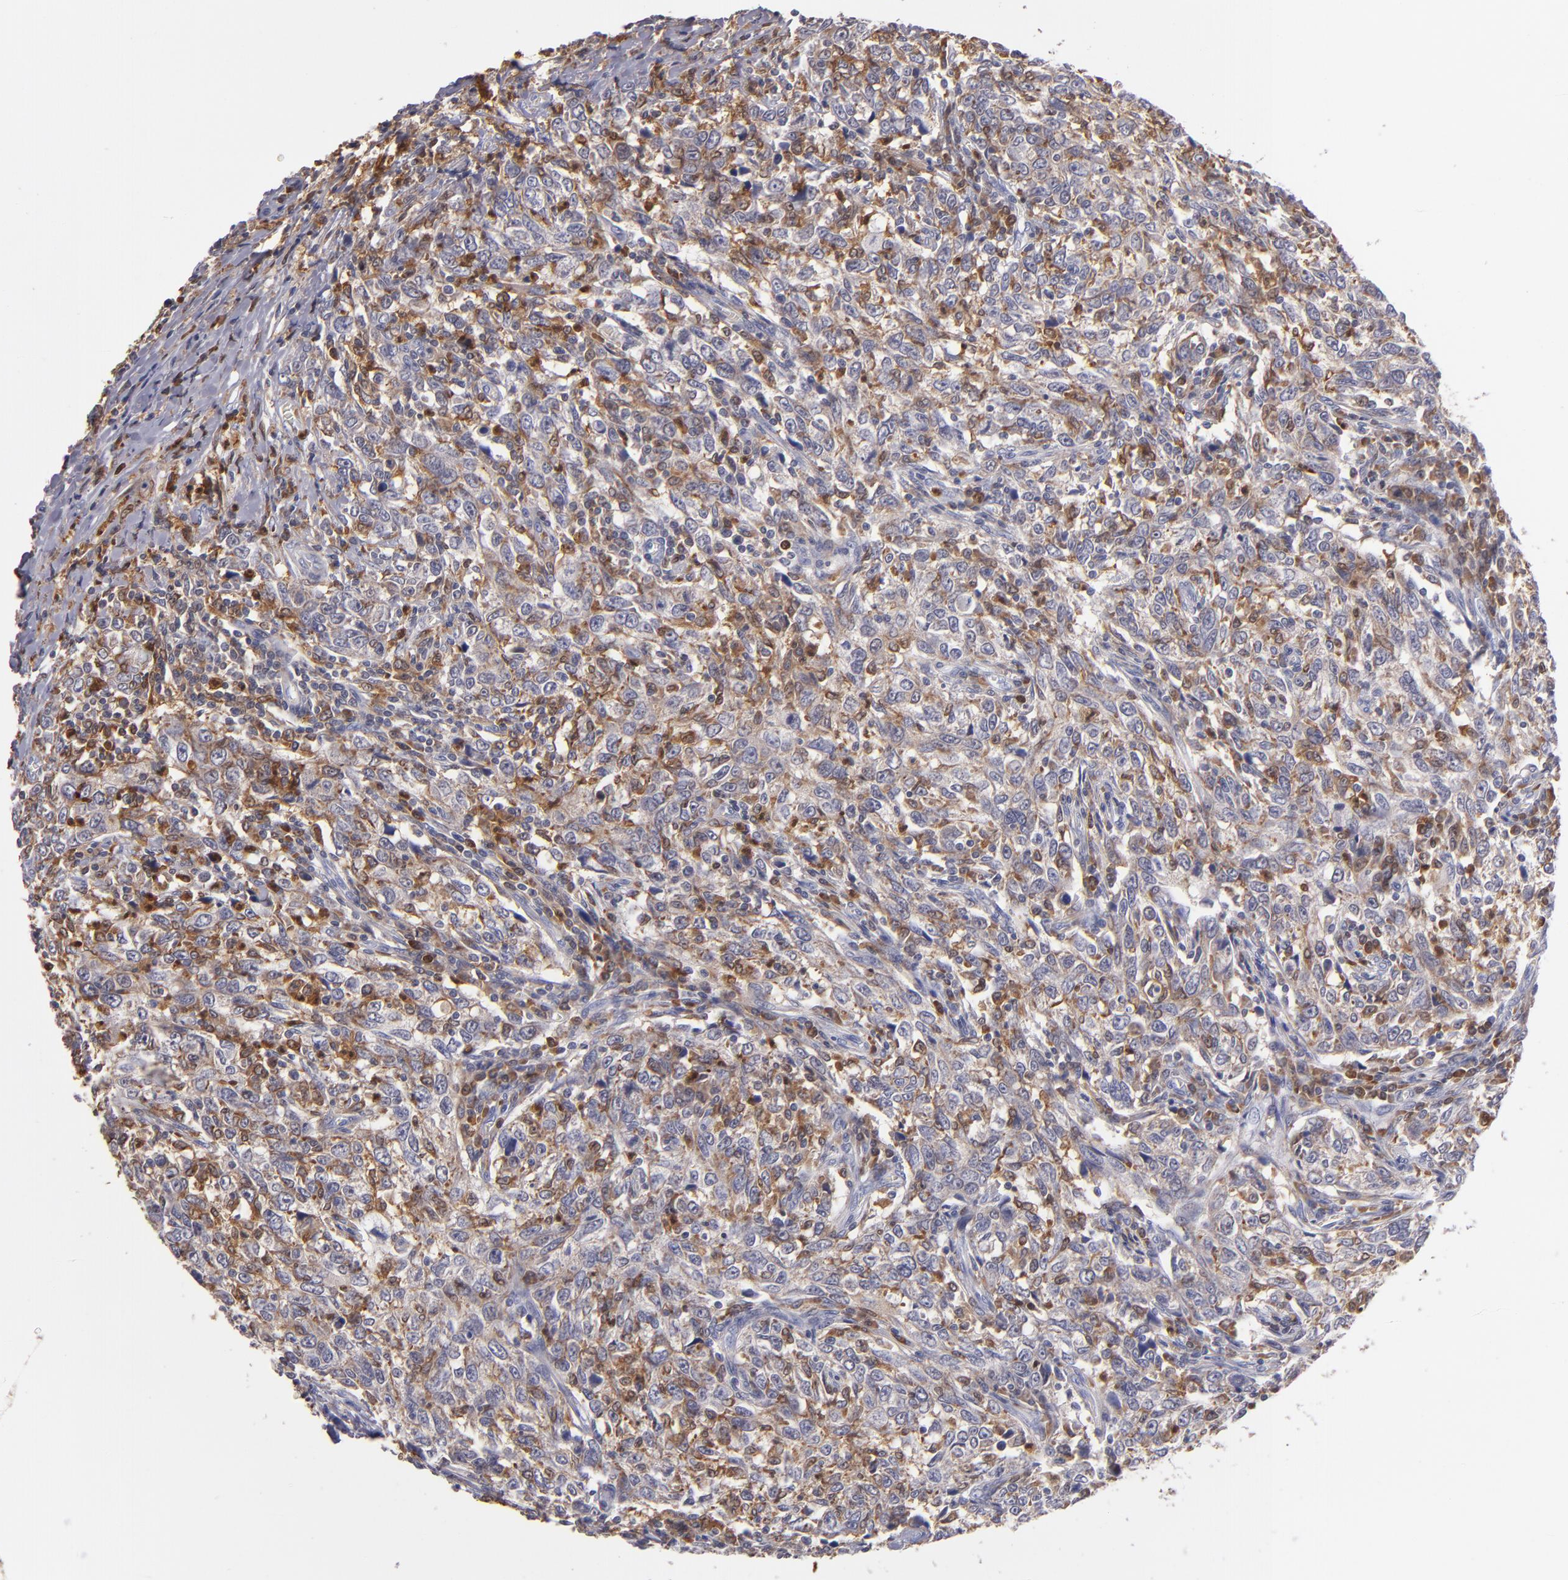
{"staining": {"intensity": "moderate", "quantity": ">75%", "location": "cytoplasmic/membranous"}, "tissue": "breast cancer", "cell_type": "Tumor cells", "image_type": "cancer", "snomed": [{"axis": "morphology", "description": "Duct carcinoma"}, {"axis": "topography", "description": "Breast"}], "caption": "Human breast cancer (invasive ductal carcinoma) stained with a brown dye demonstrates moderate cytoplasmic/membranous positive positivity in about >75% of tumor cells.", "gene": "PRKCD", "patient": {"sex": "female", "age": 50}}